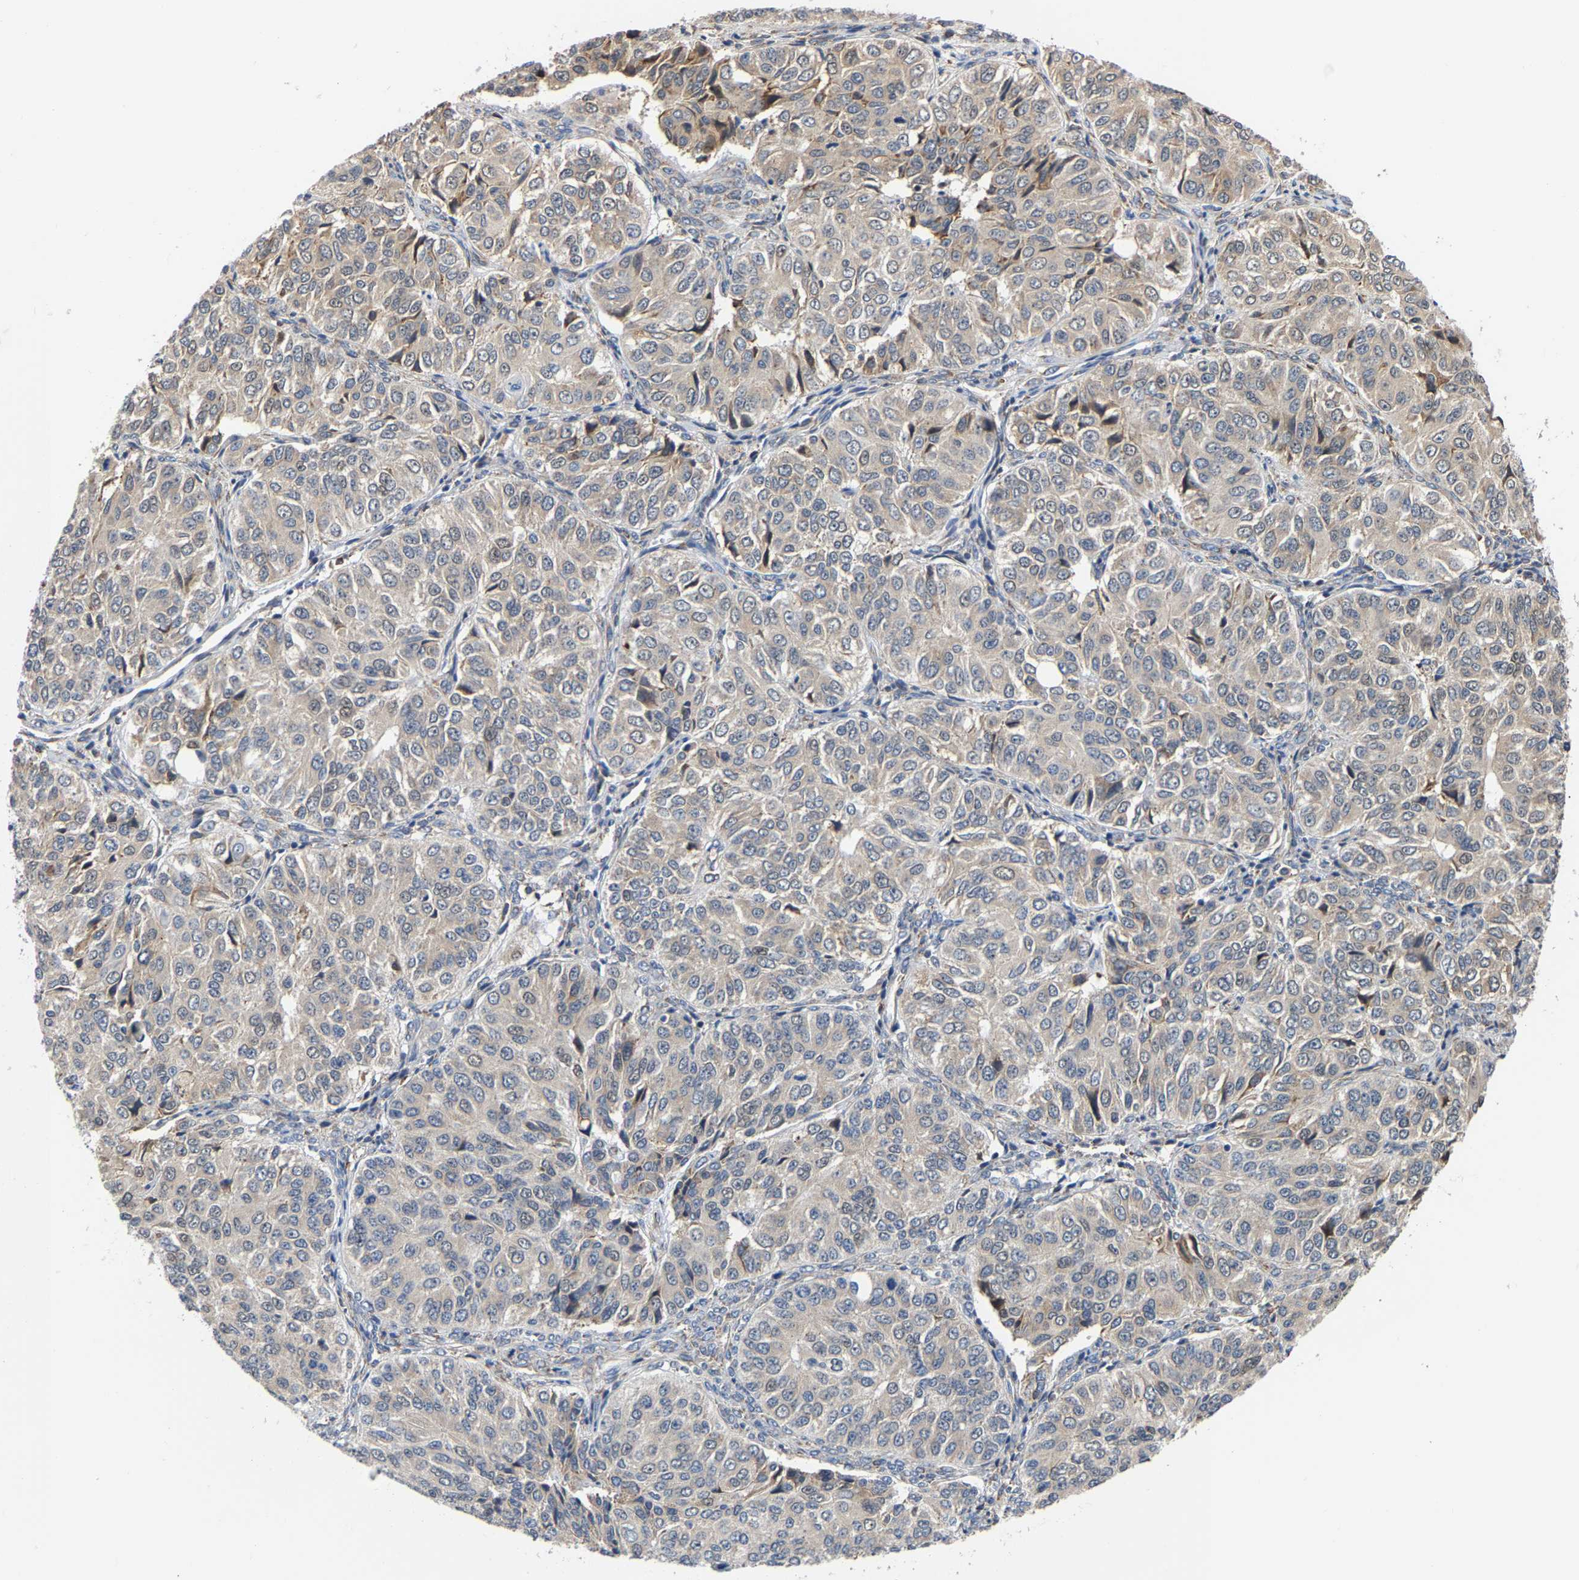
{"staining": {"intensity": "negative", "quantity": "none", "location": "none"}, "tissue": "ovarian cancer", "cell_type": "Tumor cells", "image_type": "cancer", "snomed": [{"axis": "morphology", "description": "Carcinoma, endometroid"}, {"axis": "topography", "description": "Ovary"}], "caption": "A high-resolution micrograph shows IHC staining of ovarian cancer (endometroid carcinoma), which shows no significant positivity in tumor cells.", "gene": "ARAP1", "patient": {"sex": "female", "age": 51}}